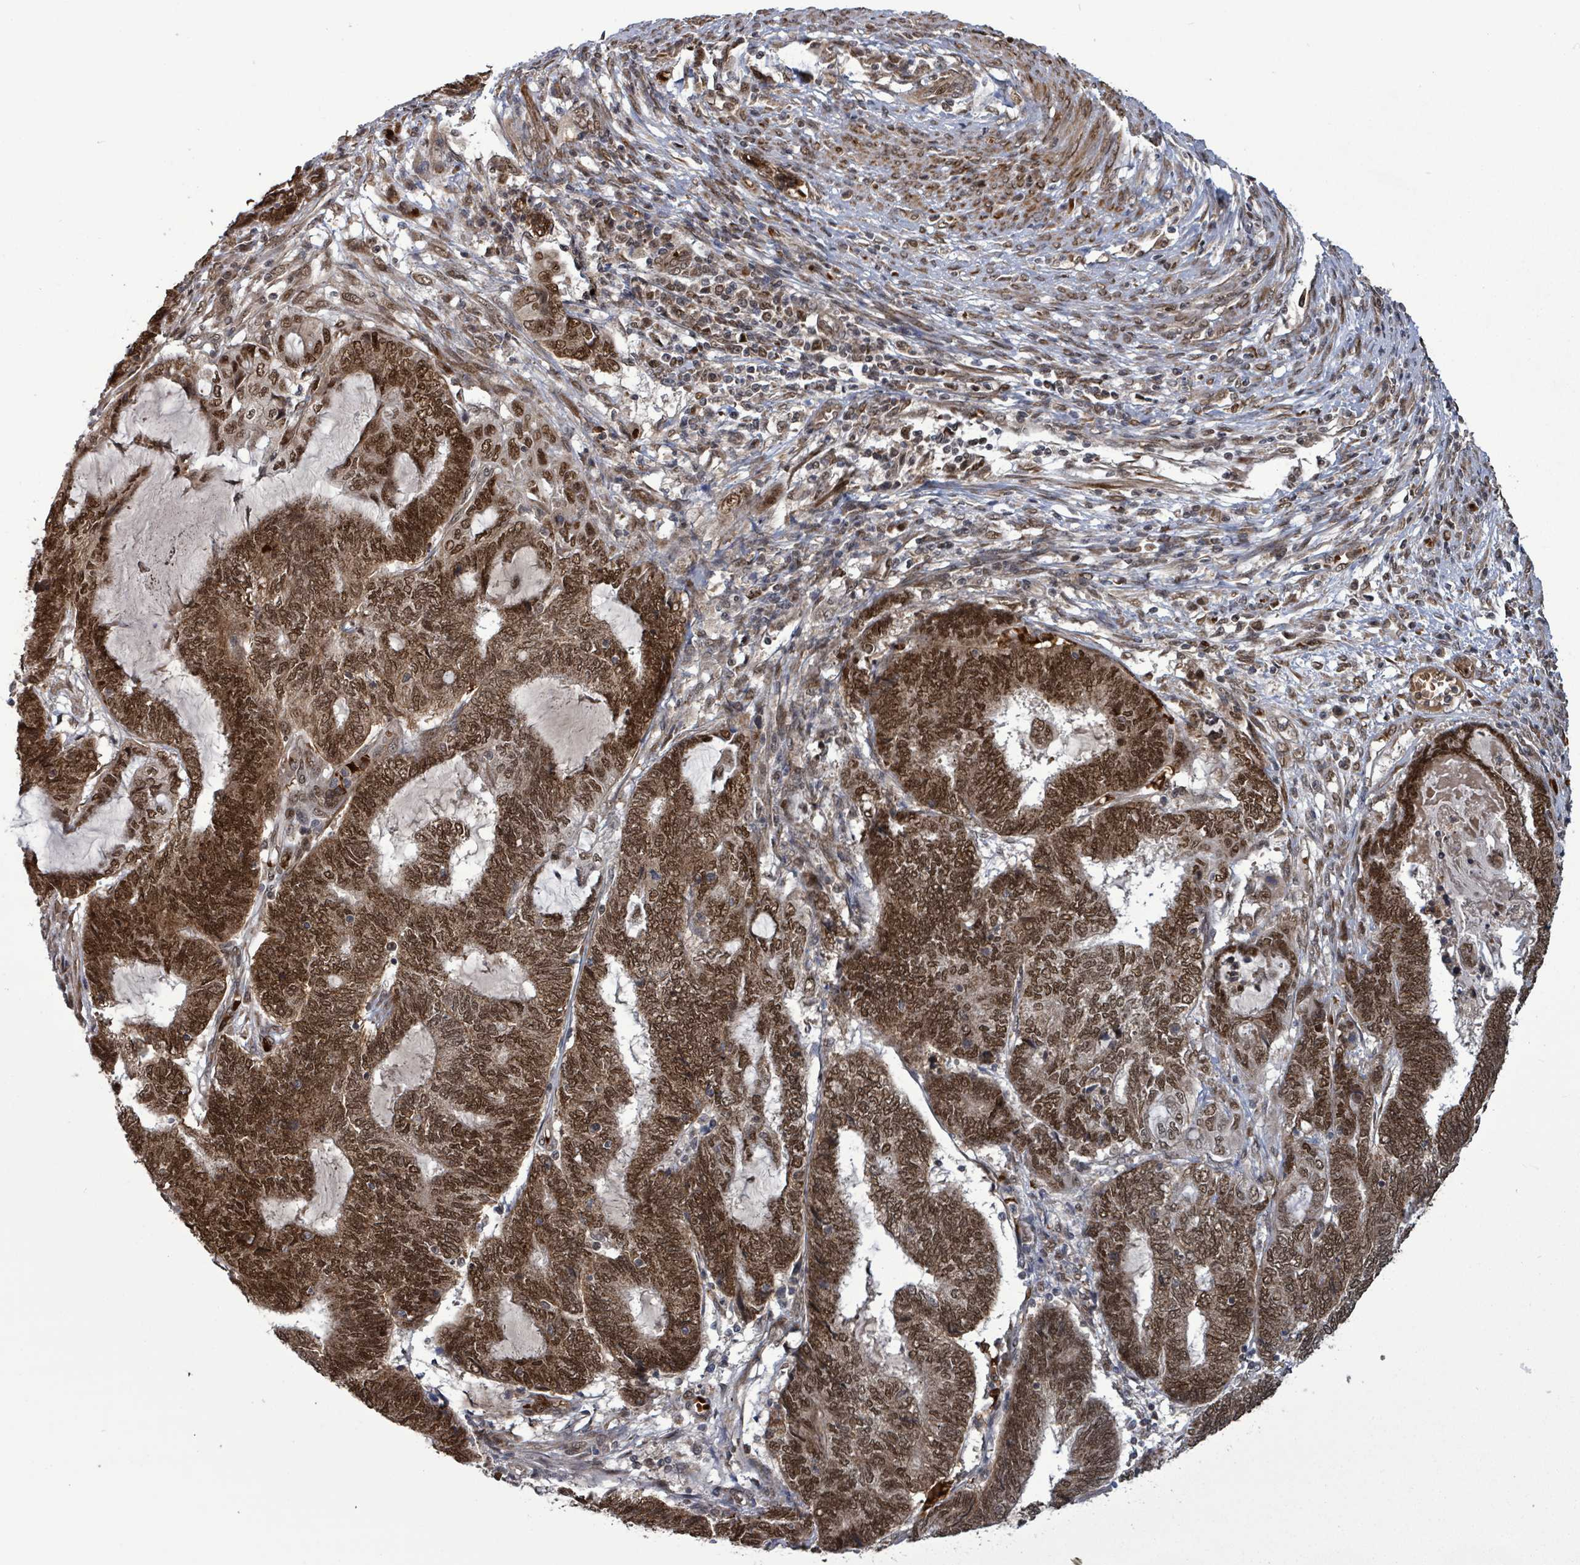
{"staining": {"intensity": "moderate", "quantity": ">75%", "location": "nuclear"}, "tissue": "endometrial cancer", "cell_type": "Tumor cells", "image_type": "cancer", "snomed": [{"axis": "morphology", "description": "Adenocarcinoma, NOS"}, {"axis": "topography", "description": "Uterus"}, {"axis": "topography", "description": "Endometrium"}], "caption": "Protein staining shows moderate nuclear positivity in approximately >75% of tumor cells in endometrial cancer.", "gene": "PATZ1", "patient": {"sex": "female", "age": 70}}